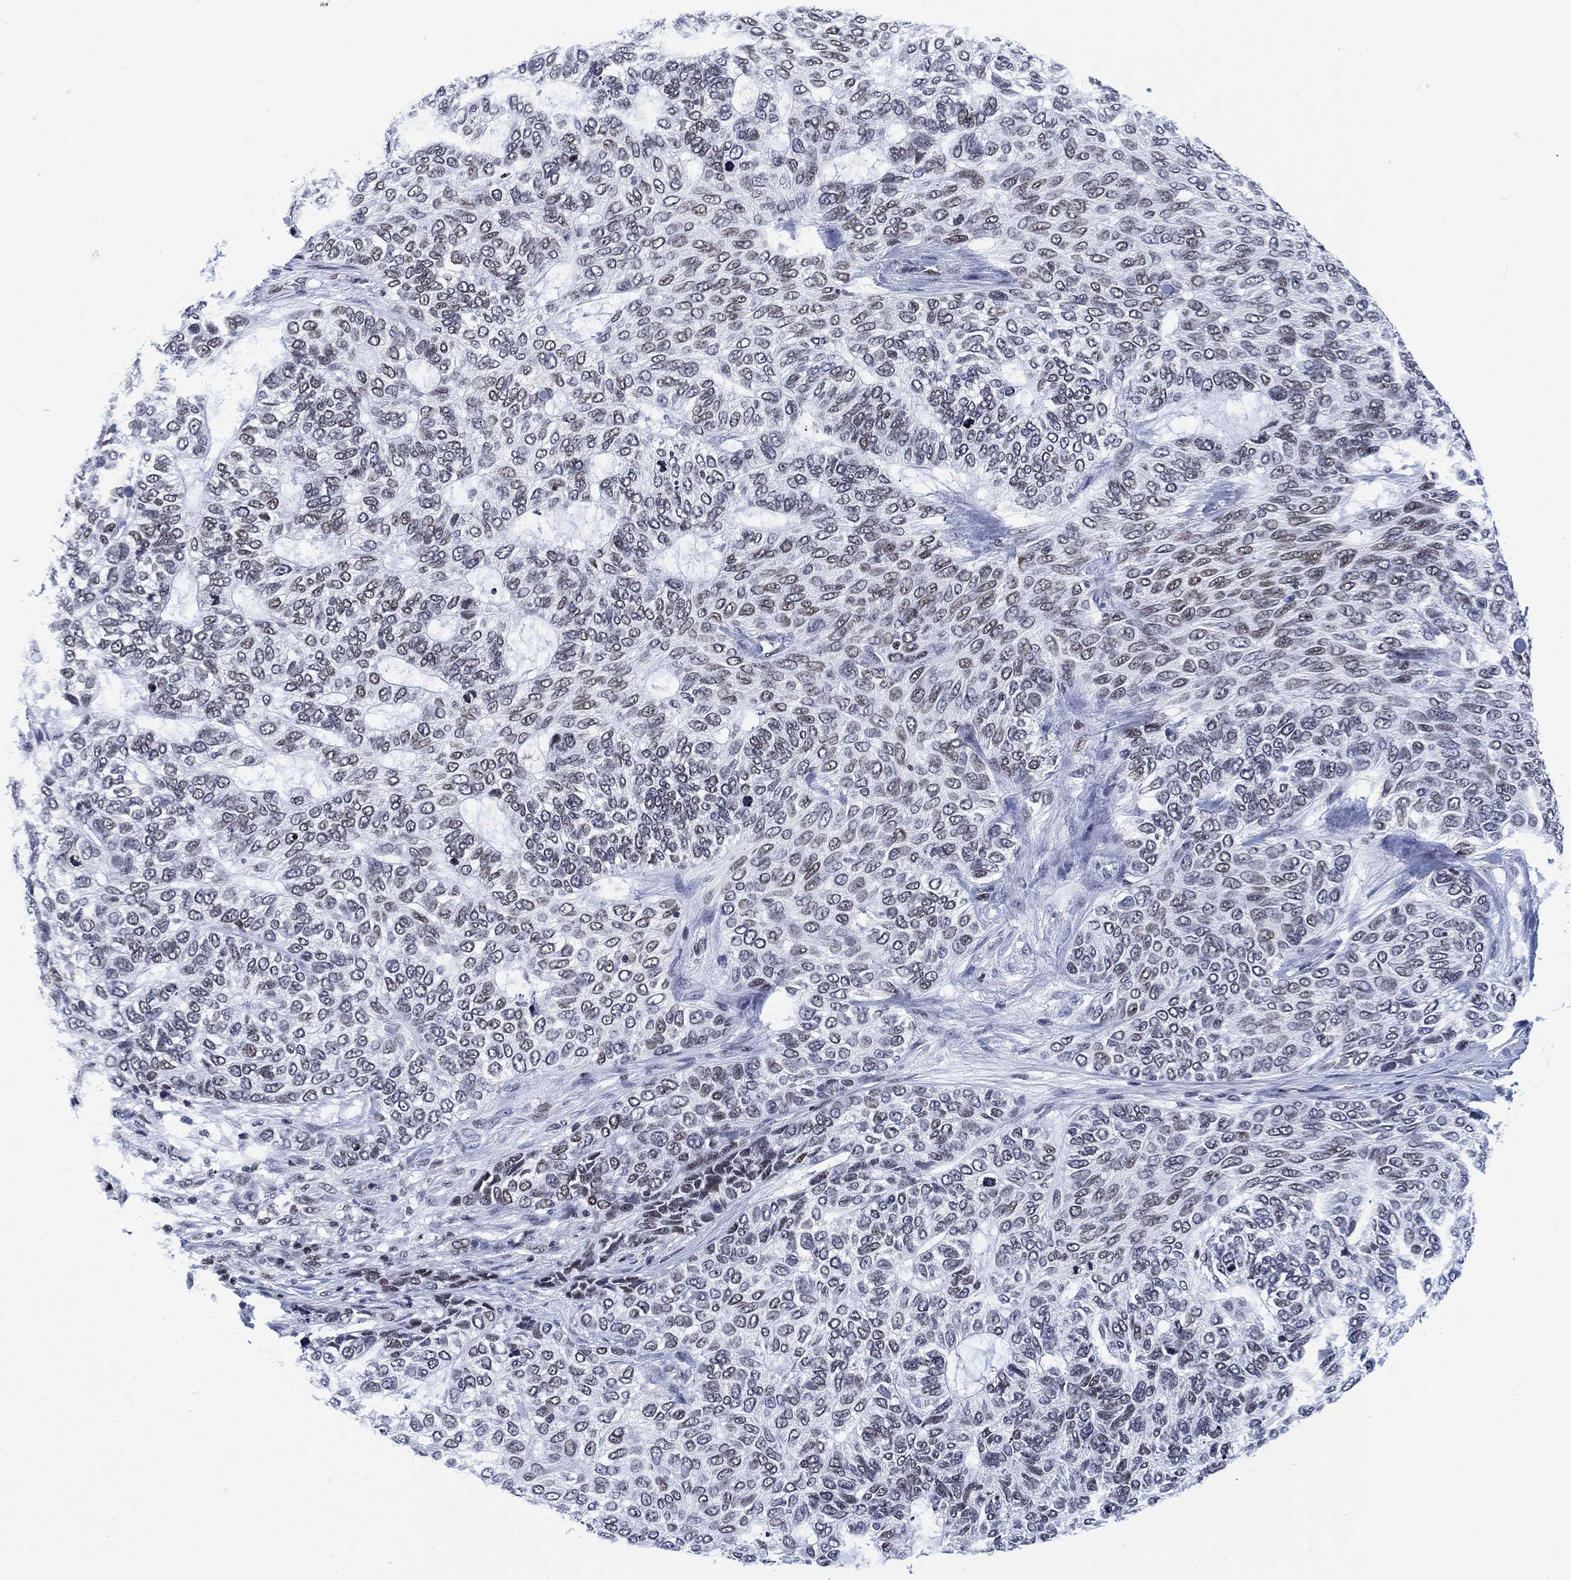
{"staining": {"intensity": "negative", "quantity": "none", "location": "none"}, "tissue": "skin cancer", "cell_type": "Tumor cells", "image_type": "cancer", "snomed": [{"axis": "morphology", "description": "Basal cell carcinoma"}, {"axis": "topography", "description": "Skin"}], "caption": "Human skin cancer (basal cell carcinoma) stained for a protein using immunohistochemistry (IHC) exhibits no expression in tumor cells.", "gene": "H1-10", "patient": {"sex": "female", "age": 65}}